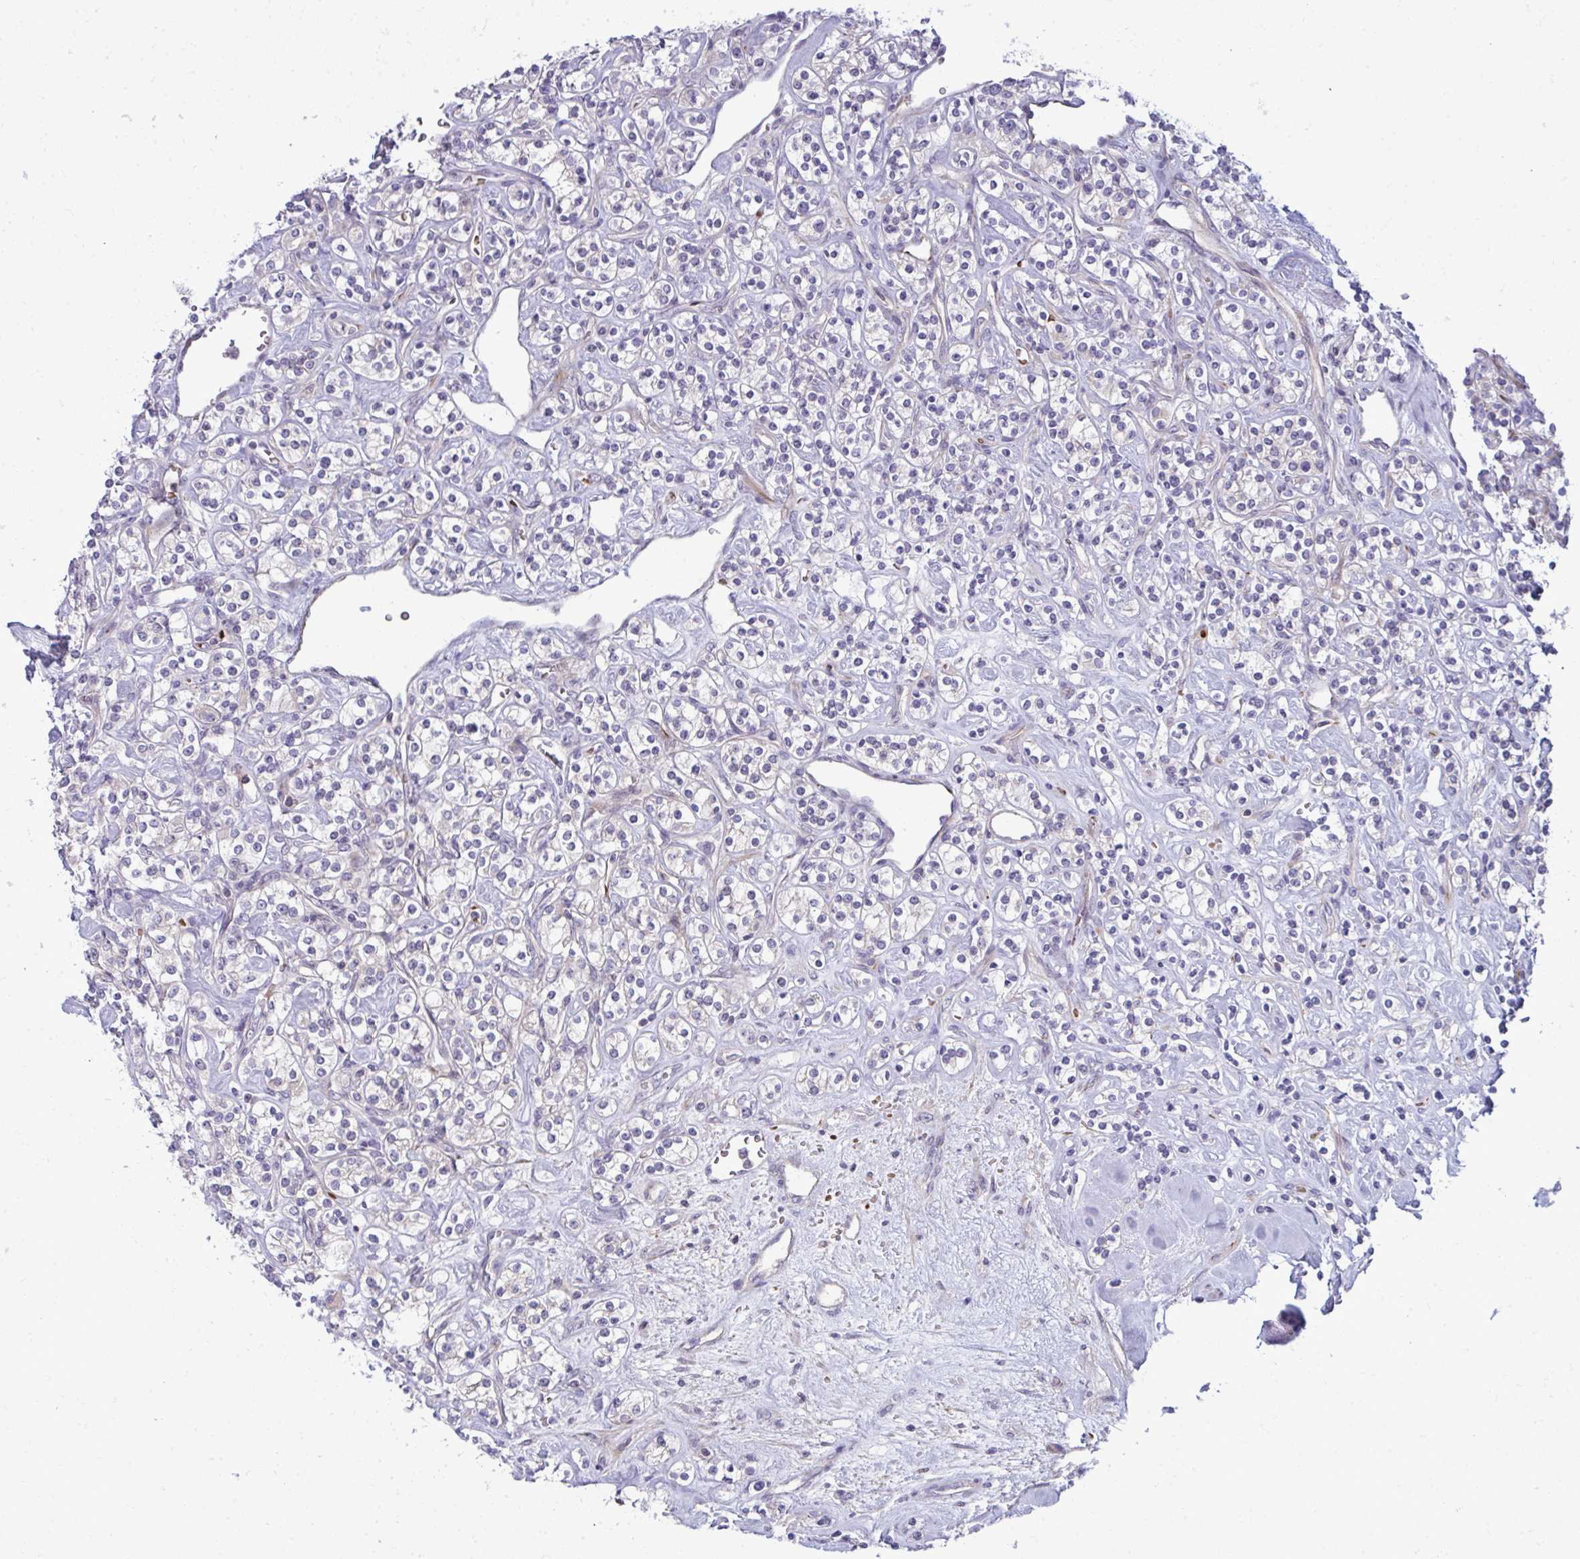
{"staining": {"intensity": "negative", "quantity": "none", "location": "none"}, "tissue": "renal cancer", "cell_type": "Tumor cells", "image_type": "cancer", "snomed": [{"axis": "morphology", "description": "Adenocarcinoma, NOS"}, {"axis": "topography", "description": "Kidney"}], "caption": "High magnification brightfield microscopy of renal adenocarcinoma stained with DAB (brown) and counterstained with hematoxylin (blue): tumor cells show no significant expression.", "gene": "SLC14A1", "patient": {"sex": "male", "age": 77}}